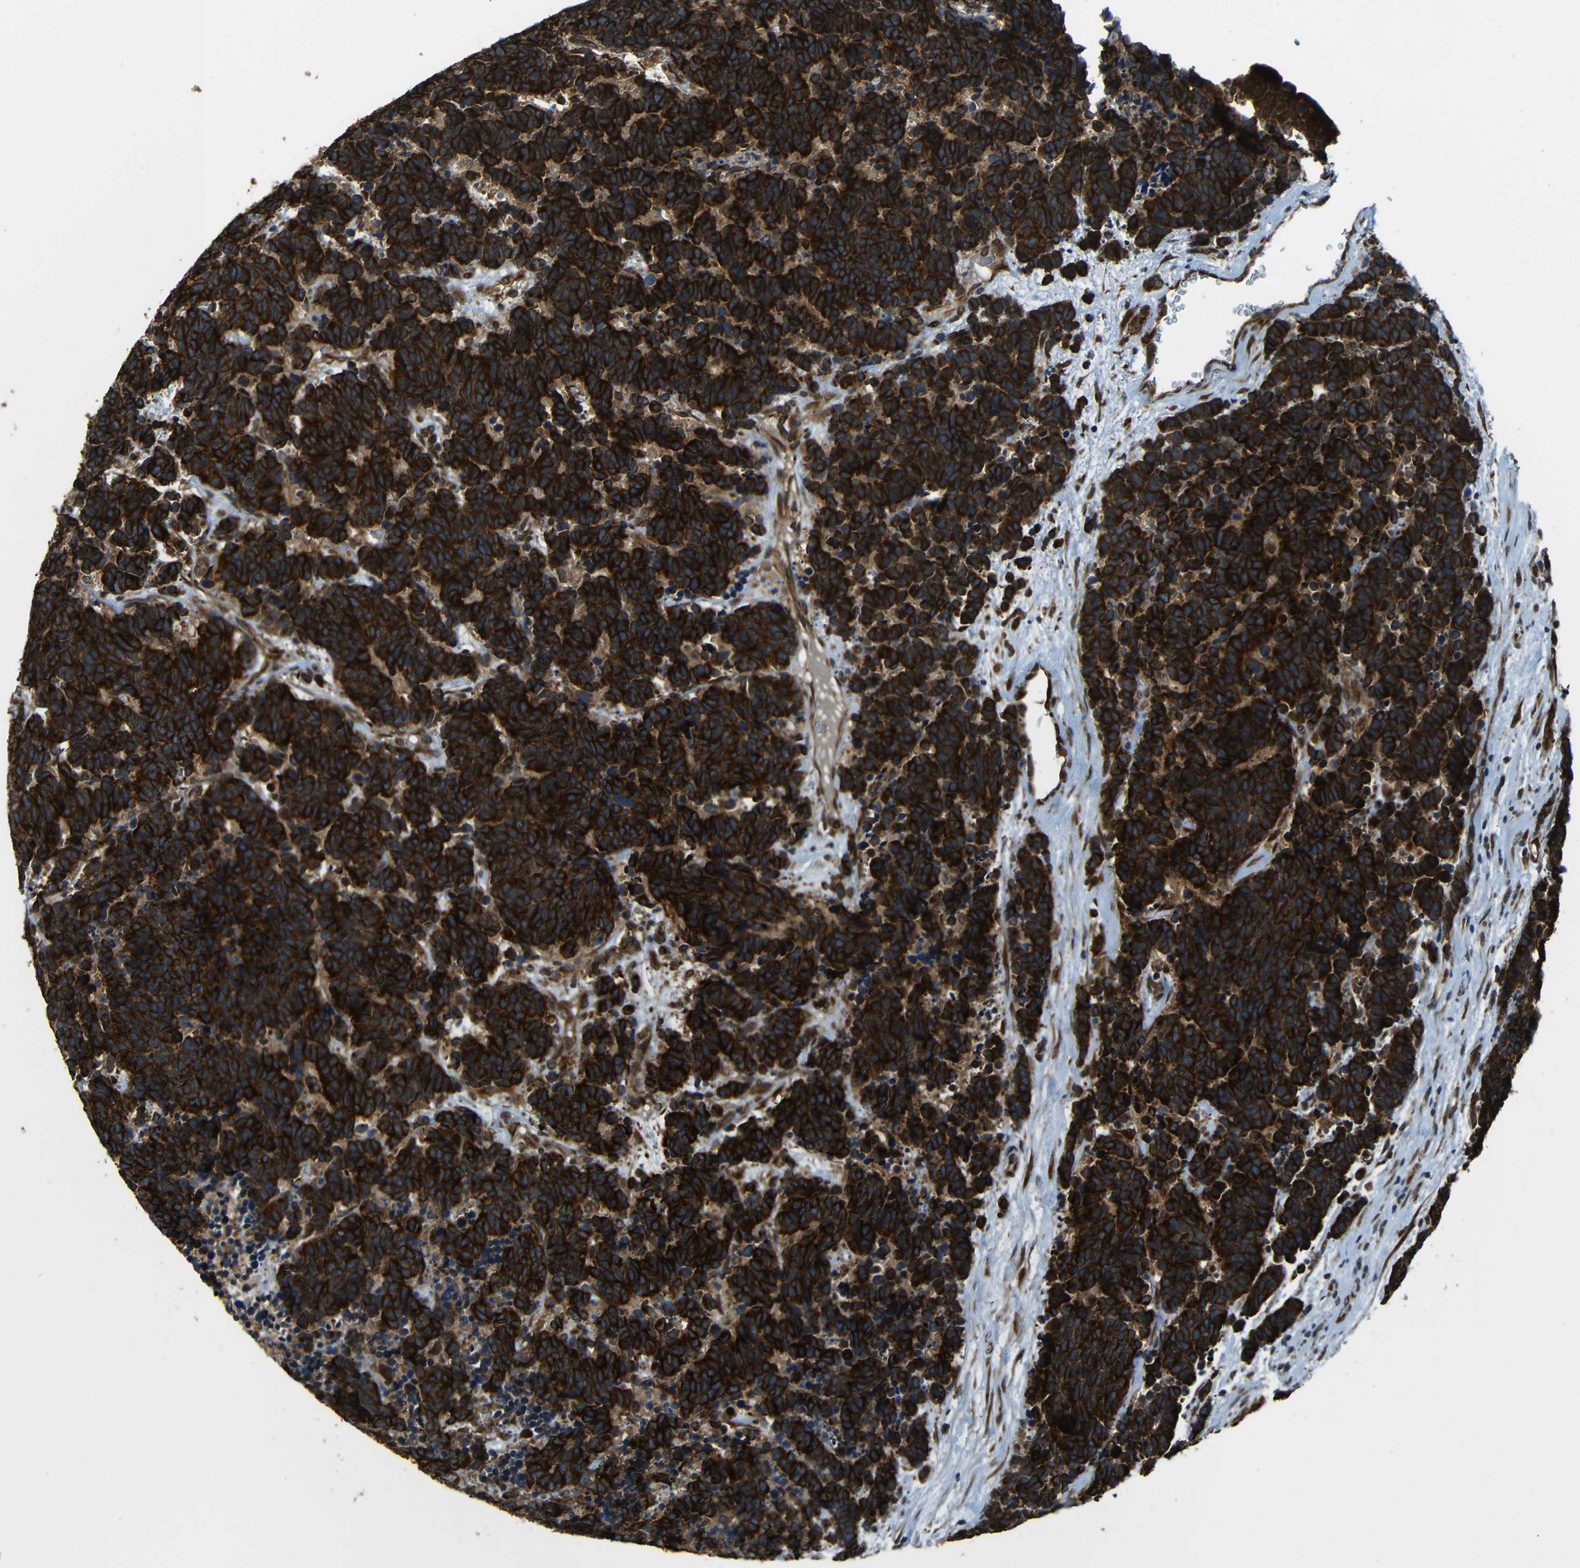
{"staining": {"intensity": "strong", "quantity": ">75%", "location": "cytoplasmic/membranous"}, "tissue": "carcinoid", "cell_type": "Tumor cells", "image_type": "cancer", "snomed": [{"axis": "morphology", "description": "Carcinoma, NOS"}, {"axis": "morphology", "description": "Carcinoid, malignant, NOS"}, {"axis": "topography", "description": "Urinary bladder"}], "caption": "Carcinoid was stained to show a protein in brown. There is high levels of strong cytoplasmic/membranous staining in about >75% of tumor cells.", "gene": "VAPB", "patient": {"sex": "male", "age": 57}}